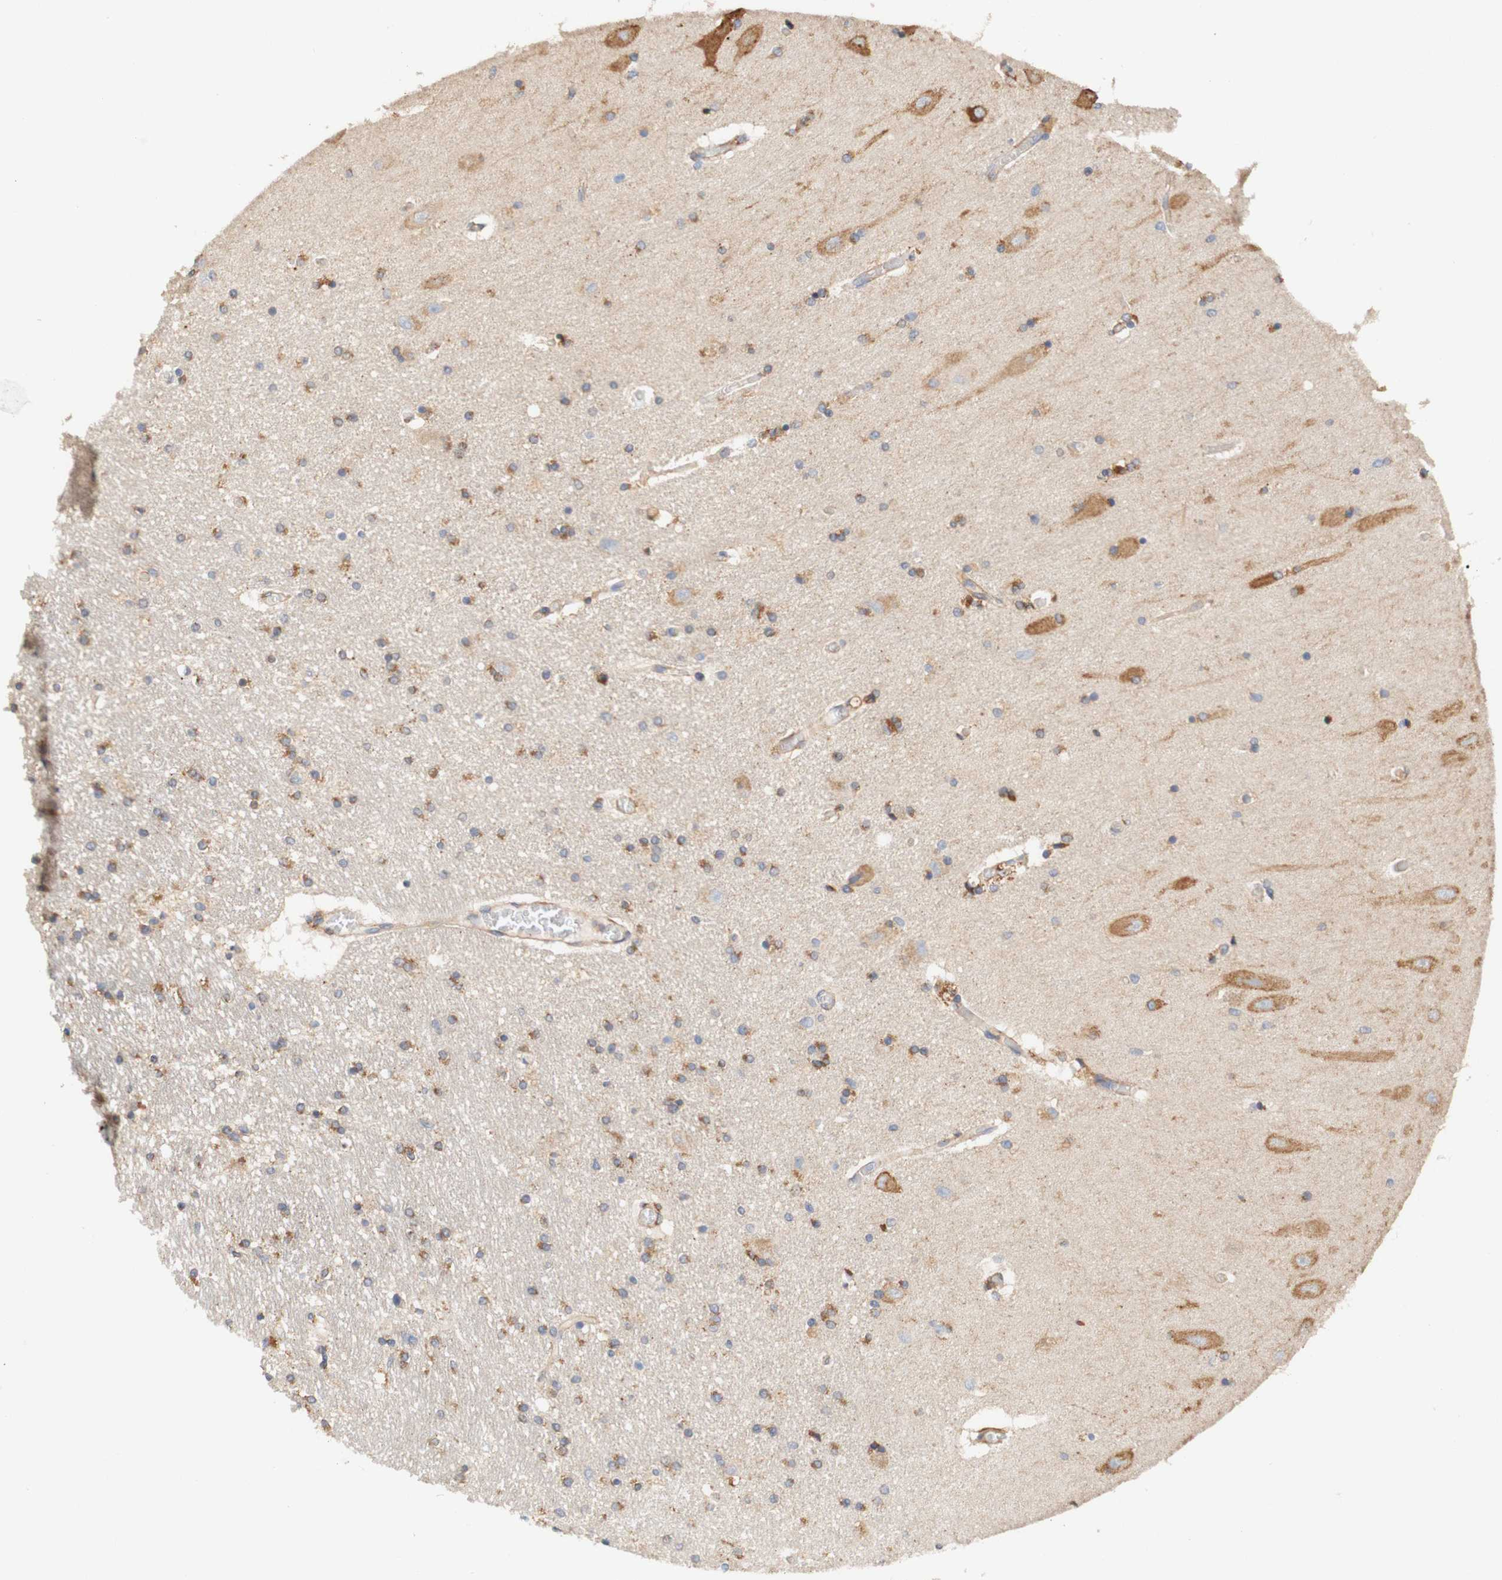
{"staining": {"intensity": "moderate", "quantity": "25%-75%", "location": "cytoplasmic/membranous"}, "tissue": "hippocampus", "cell_type": "Glial cells", "image_type": "normal", "snomed": [{"axis": "morphology", "description": "Normal tissue, NOS"}, {"axis": "topography", "description": "Hippocampus"}], "caption": "Immunohistochemical staining of unremarkable hippocampus reveals medium levels of moderate cytoplasmic/membranous staining in about 25%-75% of glial cells.", "gene": "EIF2AK4", "patient": {"sex": "female", "age": 54}}